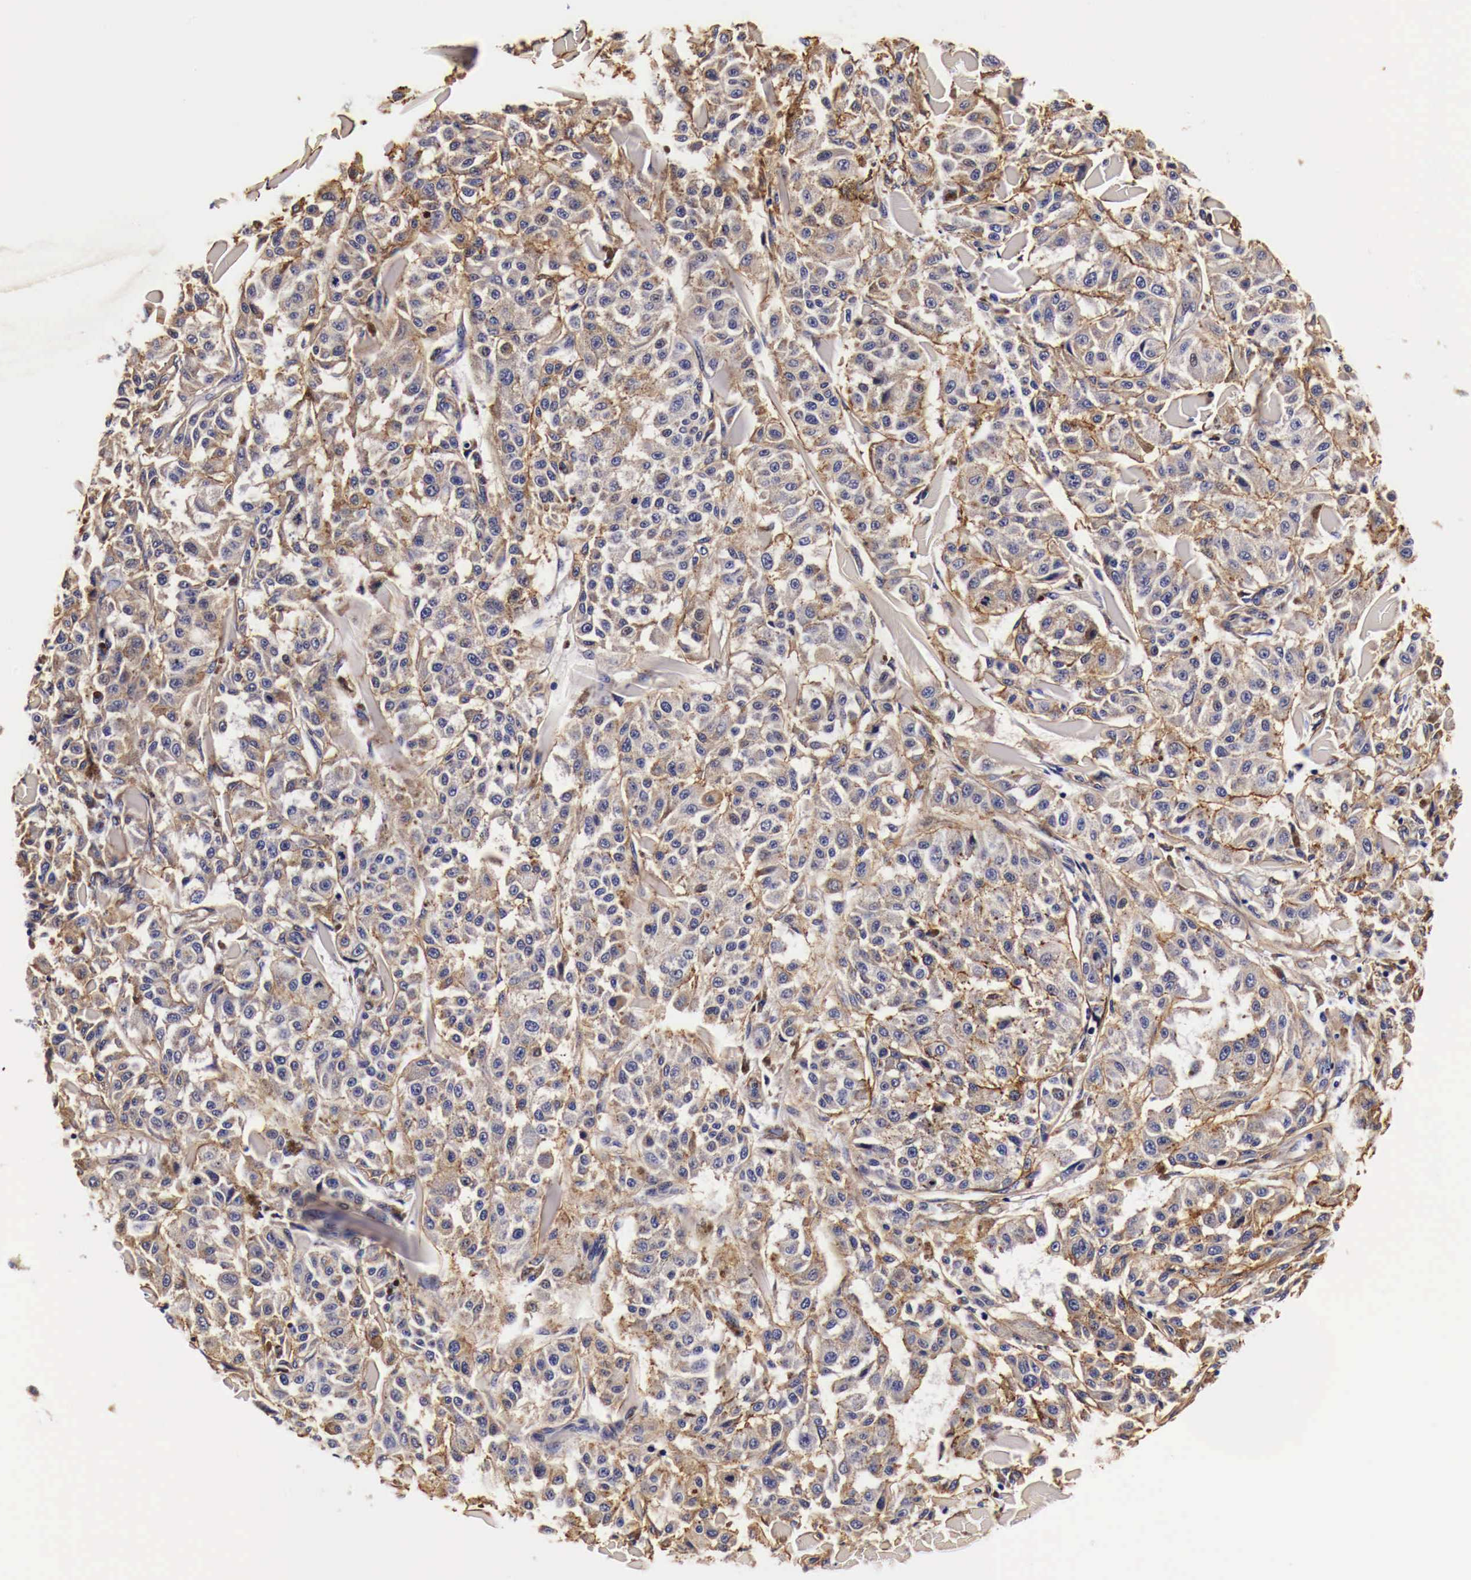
{"staining": {"intensity": "moderate", "quantity": "25%-75%", "location": "cytoplasmic/membranous"}, "tissue": "melanoma", "cell_type": "Tumor cells", "image_type": "cancer", "snomed": [{"axis": "morphology", "description": "Malignant melanoma, NOS"}, {"axis": "topography", "description": "Skin"}], "caption": "A micrograph of human melanoma stained for a protein reveals moderate cytoplasmic/membranous brown staining in tumor cells. (DAB (3,3'-diaminobenzidine) IHC, brown staining for protein, blue staining for nuclei).", "gene": "LAMB2", "patient": {"sex": "female", "age": 64}}